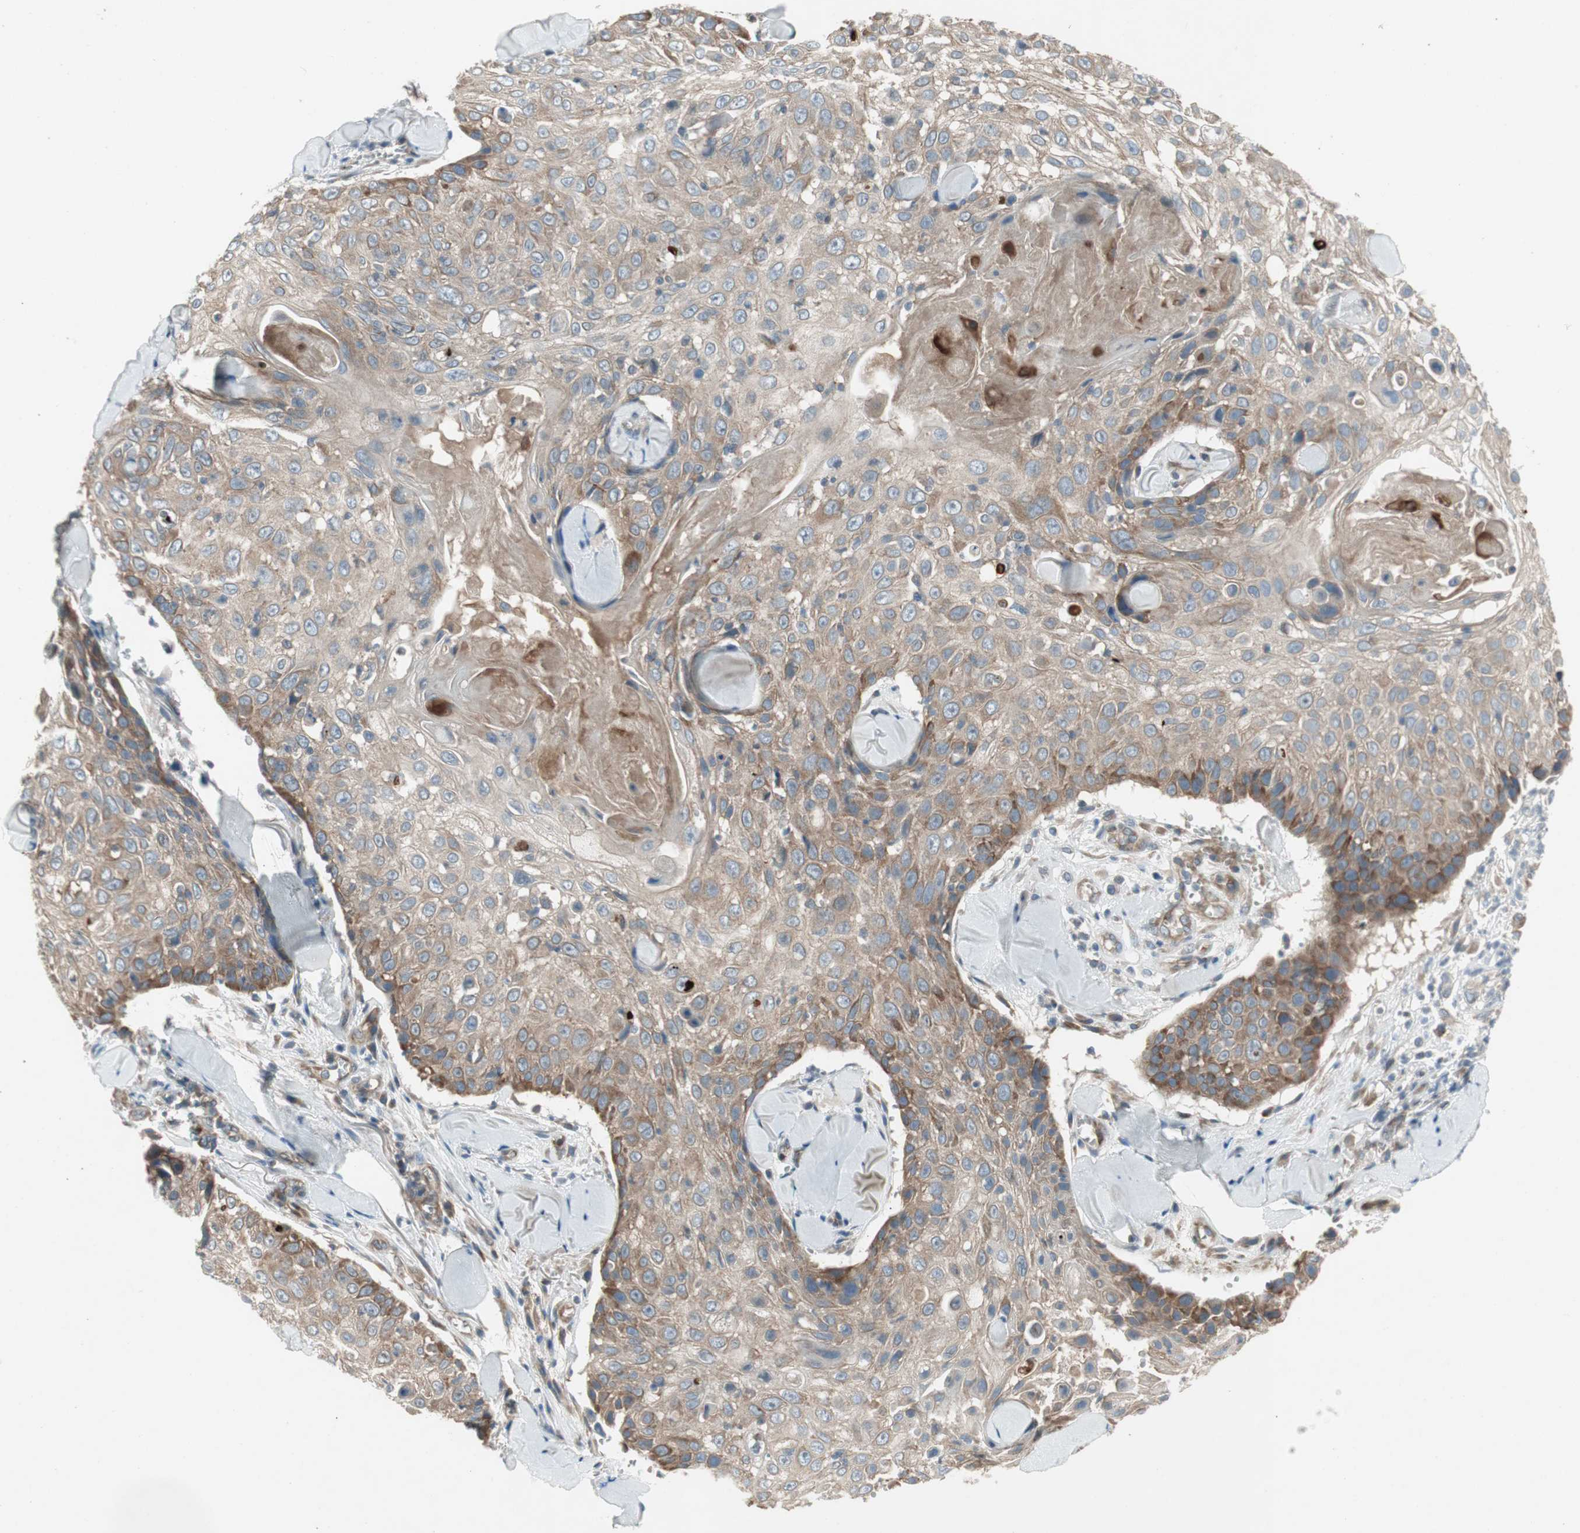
{"staining": {"intensity": "moderate", "quantity": "25%-75%", "location": "cytoplasmic/membranous"}, "tissue": "skin cancer", "cell_type": "Tumor cells", "image_type": "cancer", "snomed": [{"axis": "morphology", "description": "Squamous cell carcinoma, NOS"}, {"axis": "topography", "description": "Skin"}], "caption": "Immunohistochemistry (IHC) image of neoplastic tissue: human skin cancer (squamous cell carcinoma) stained using immunohistochemistry exhibits medium levels of moderate protein expression localized specifically in the cytoplasmic/membranous of tumor cells, appearing as a cytoplasmic/membranous brown color.", "gene": "PANK2", "patient": {"sex": "male", "age": 86}}